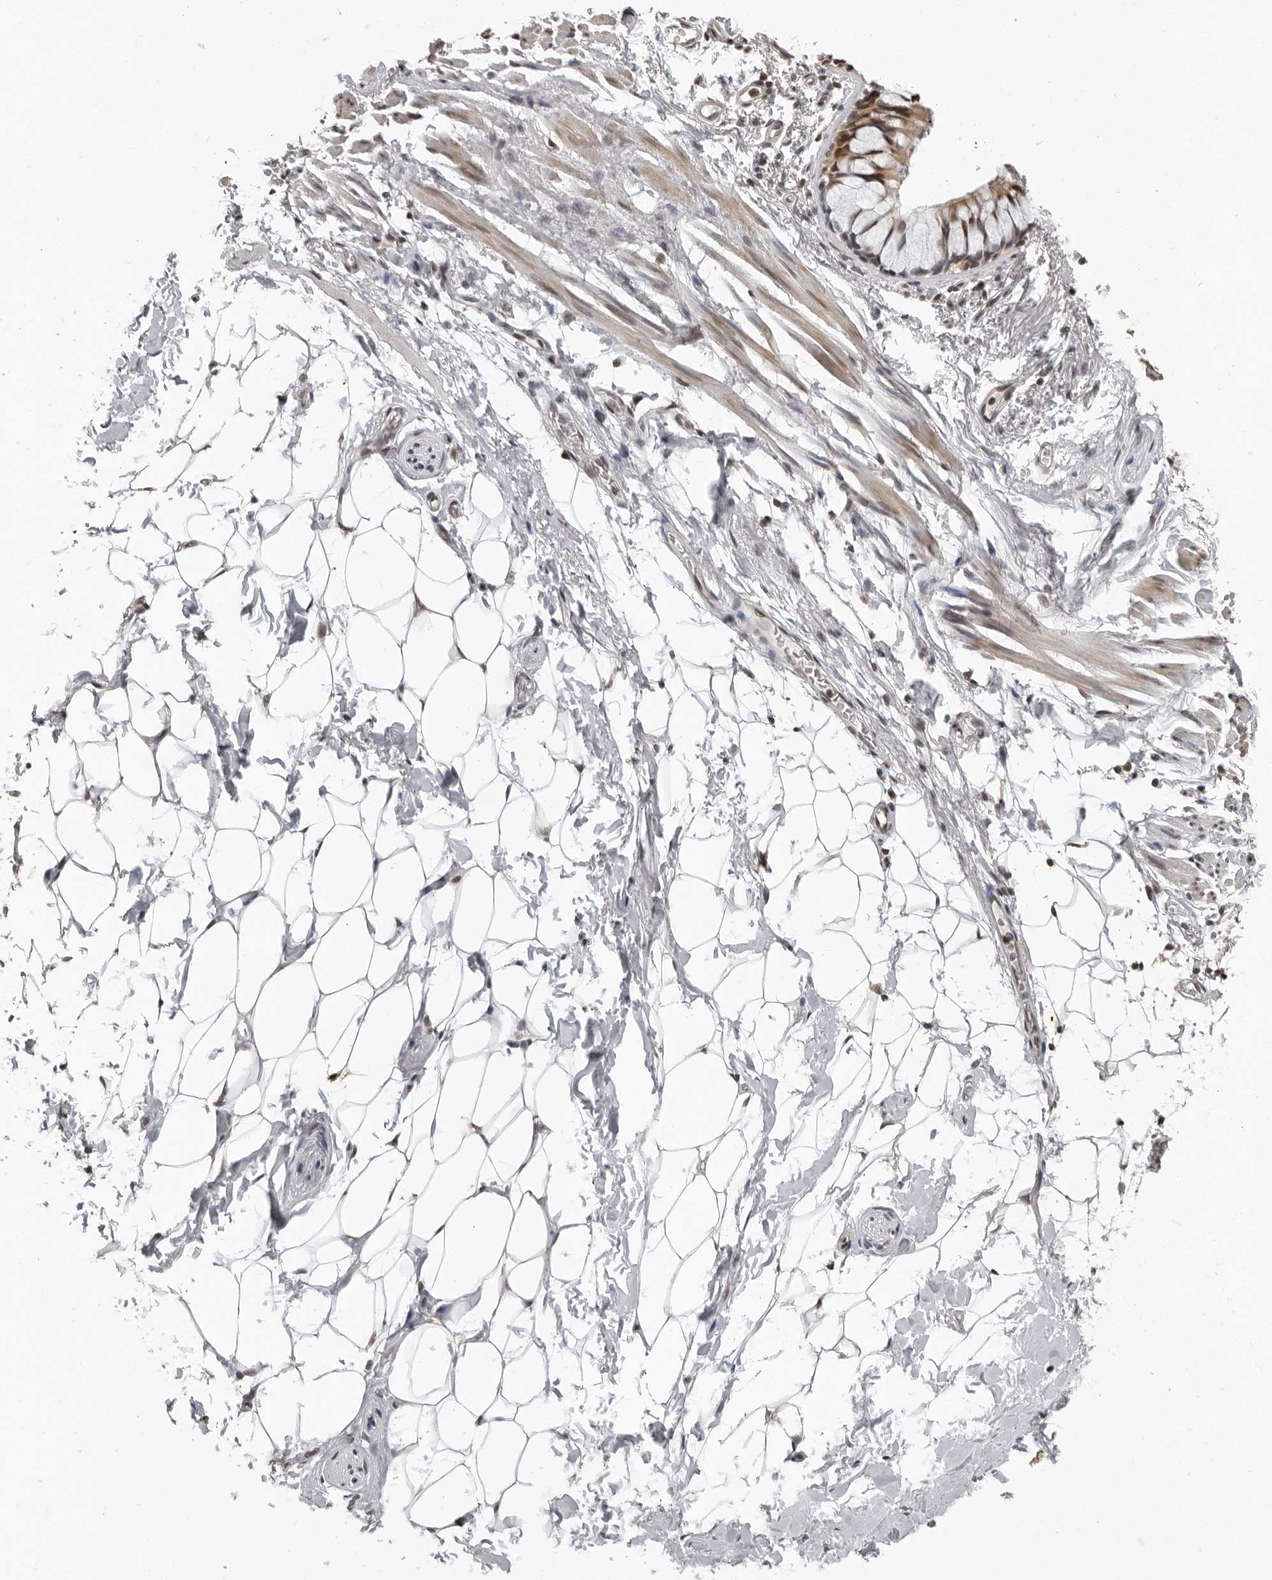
{"staining": {"intensity": "moderate", "quantity": "25%-75%", "location": "nuclear"}, "tissue": "adipose tissue", "cell_type": "Adipocytes", "image_type": "normal", "snomed": [{"axis": "morphology", "description": "Normal tissue, NOS"}, {"axis": "topography", "description": "Cartilage tissue"}, {"axis": "topography", "description": "Bronchus"}], "caption": "Human adipose tissue stained with a brown dye shows moderate nuclear positive expression in approximately 25%-75% of adipocytes.", "gene": "ORC1", "patient": {"sex": "female", "age": 73}}